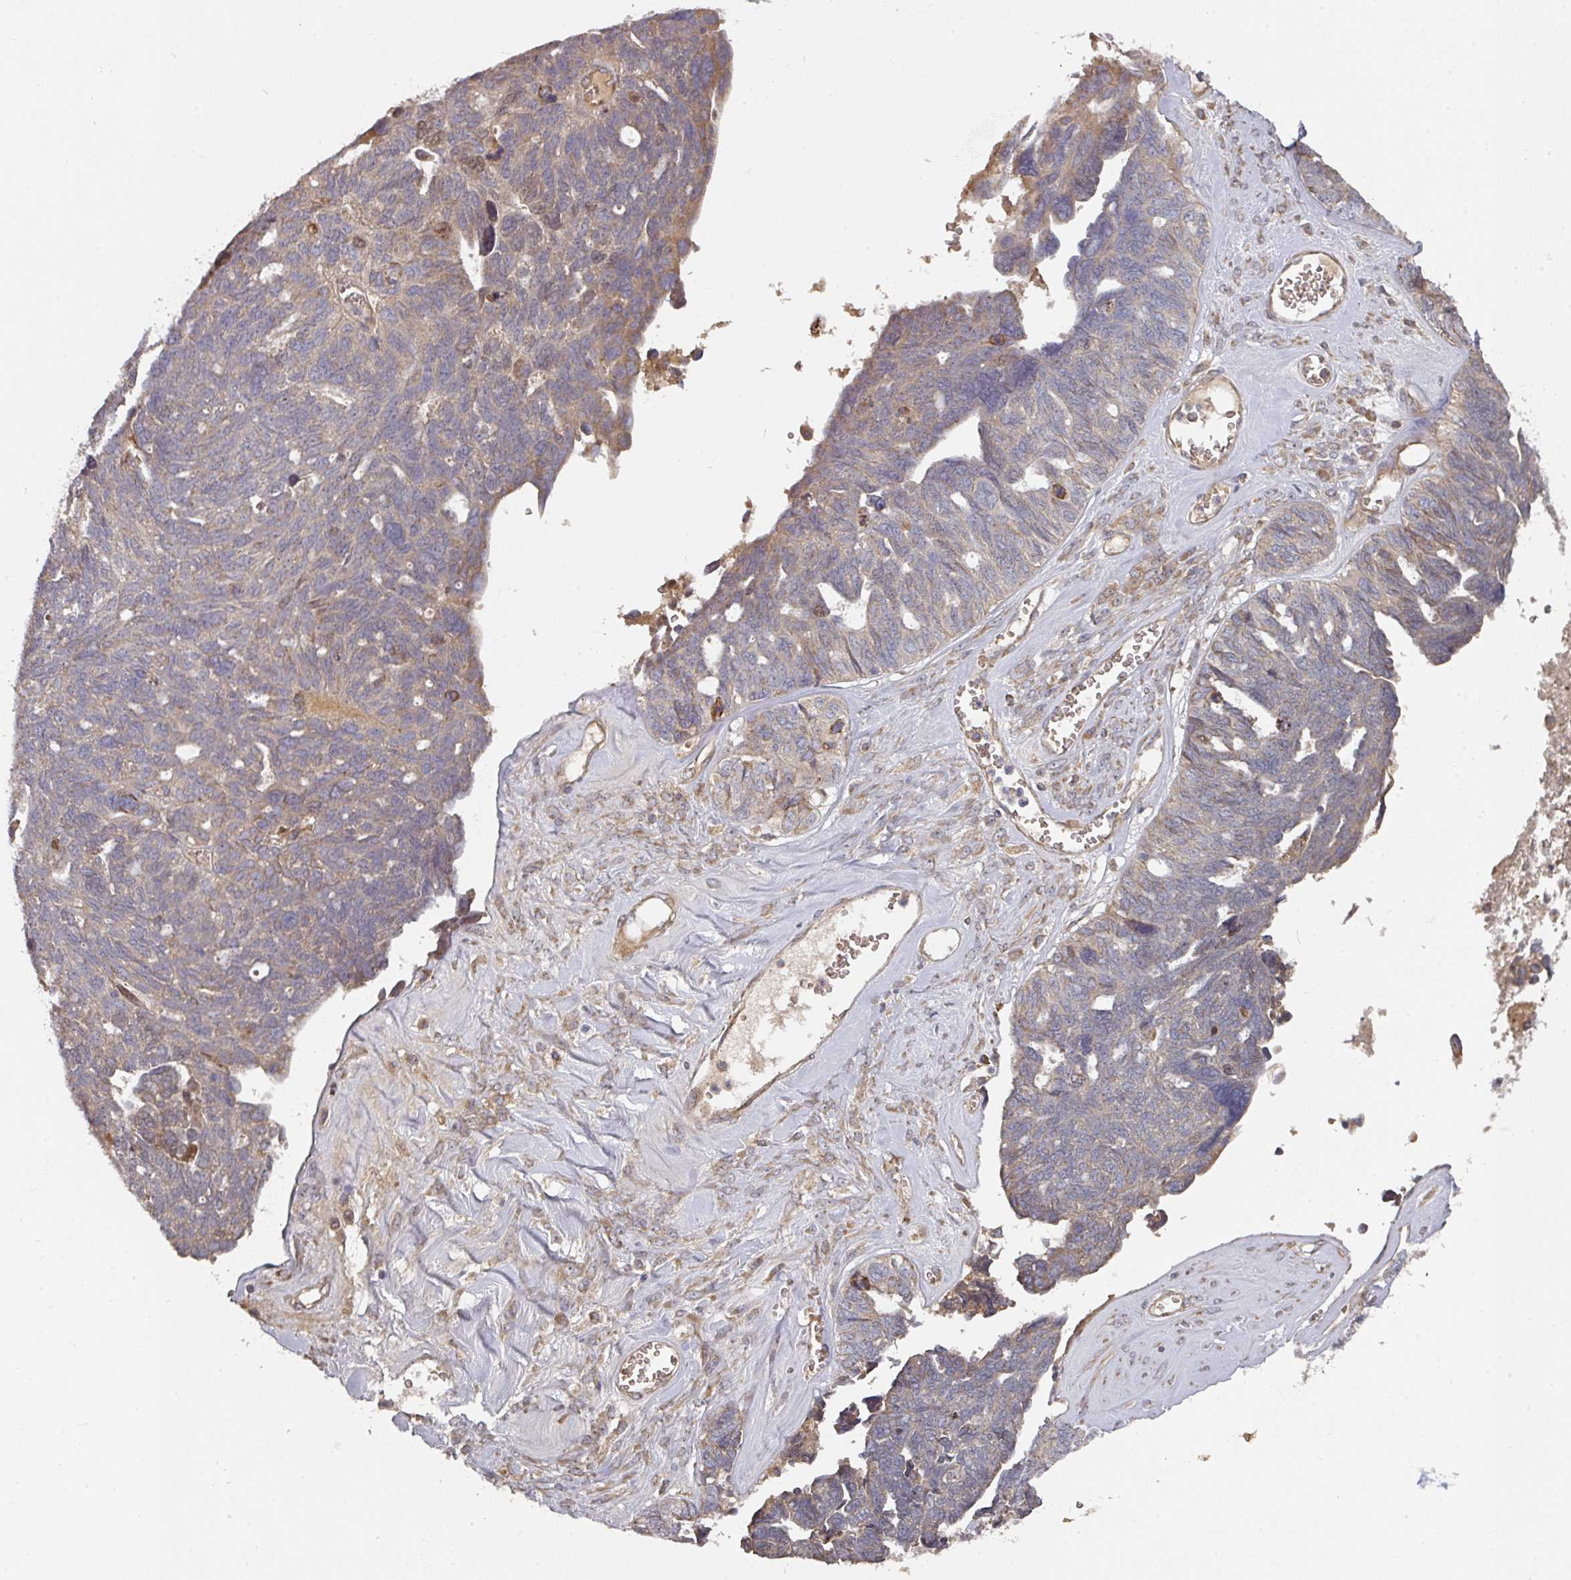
{"staining": {"intensity": "weak", "quantity": "25%-75%", "location": "cytoplasmic/membranous"}, "tissue": "ovarian cancer", "cell_type": "Tumor cells", "image_type": "cancer", "snomed": [{"axis": "morphology", "description": "Cystadenocarcinoma, serous, NOS"}, {"axis": "topography", "description": "Ovary"}], "caption": "Weak cytoplasmic/membranous expression is seen in about 25%-75% of tumor cells in ovarian serous cystadenocarcinoma. (Brightfield microscopy of DAB IHC at high magnification).", "gene": "EDEM2", "patient": {"sex": "female", "age": 79}}